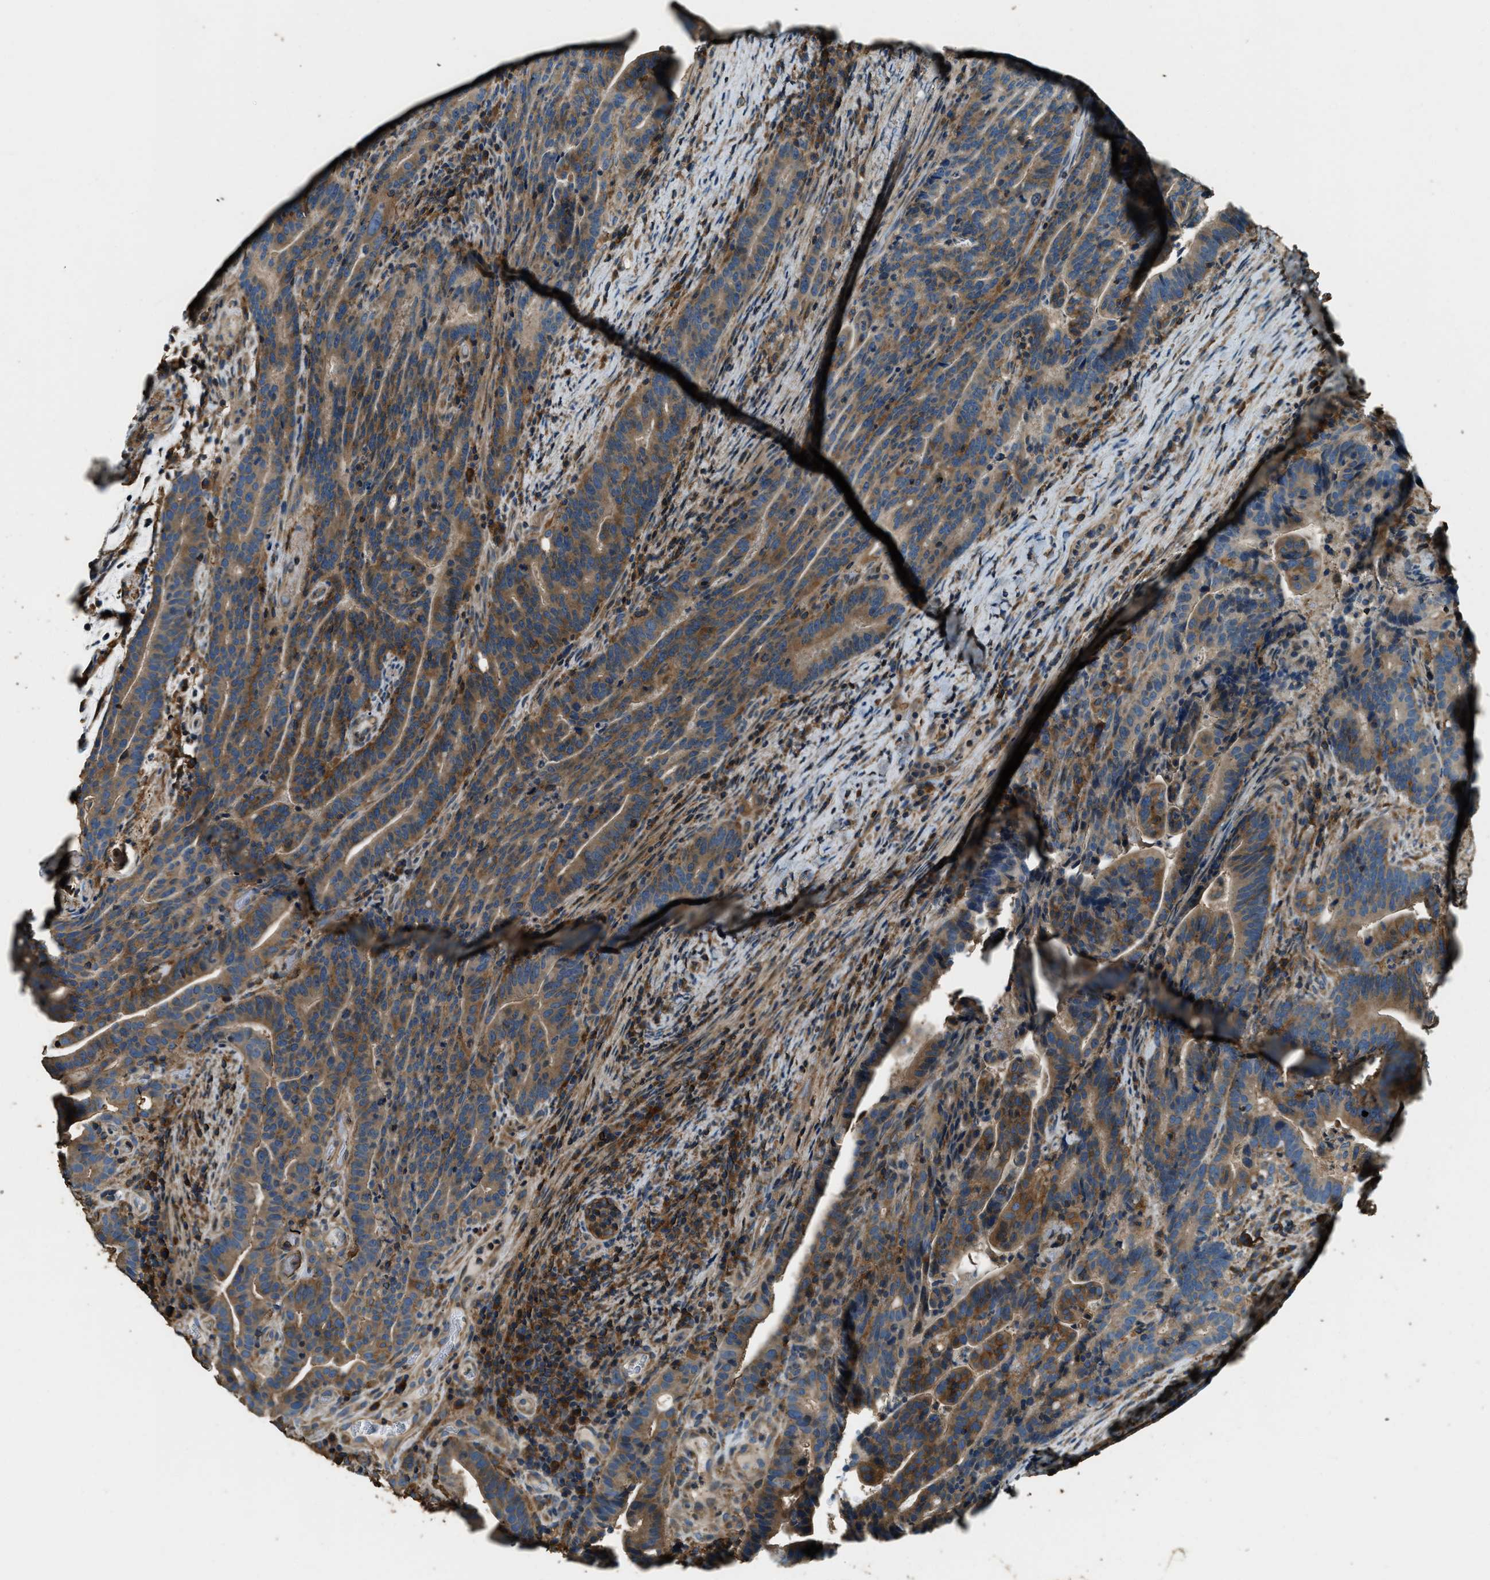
{"staining": {"intensity": "moderate", "quantity": ">75%", "location": "cytoplasmic/membranous"}, "tissue": "colorectal cancer", "cell_type": "Tumor cells", "image_type": "cancer", "snomed": [{"axis": "morphology", "description": "Adenocarcinoma, NOS"}, {"axis": "topography", "description": "Colon"}], "caption": "Brown immunohistochemical staining in colorectal cancer reveals moderate cytoplasmic/membranous expression in about >75% of tumor cells.", "gene": "ERGIC1", "patient": {"sex": "female", "age": 66}}